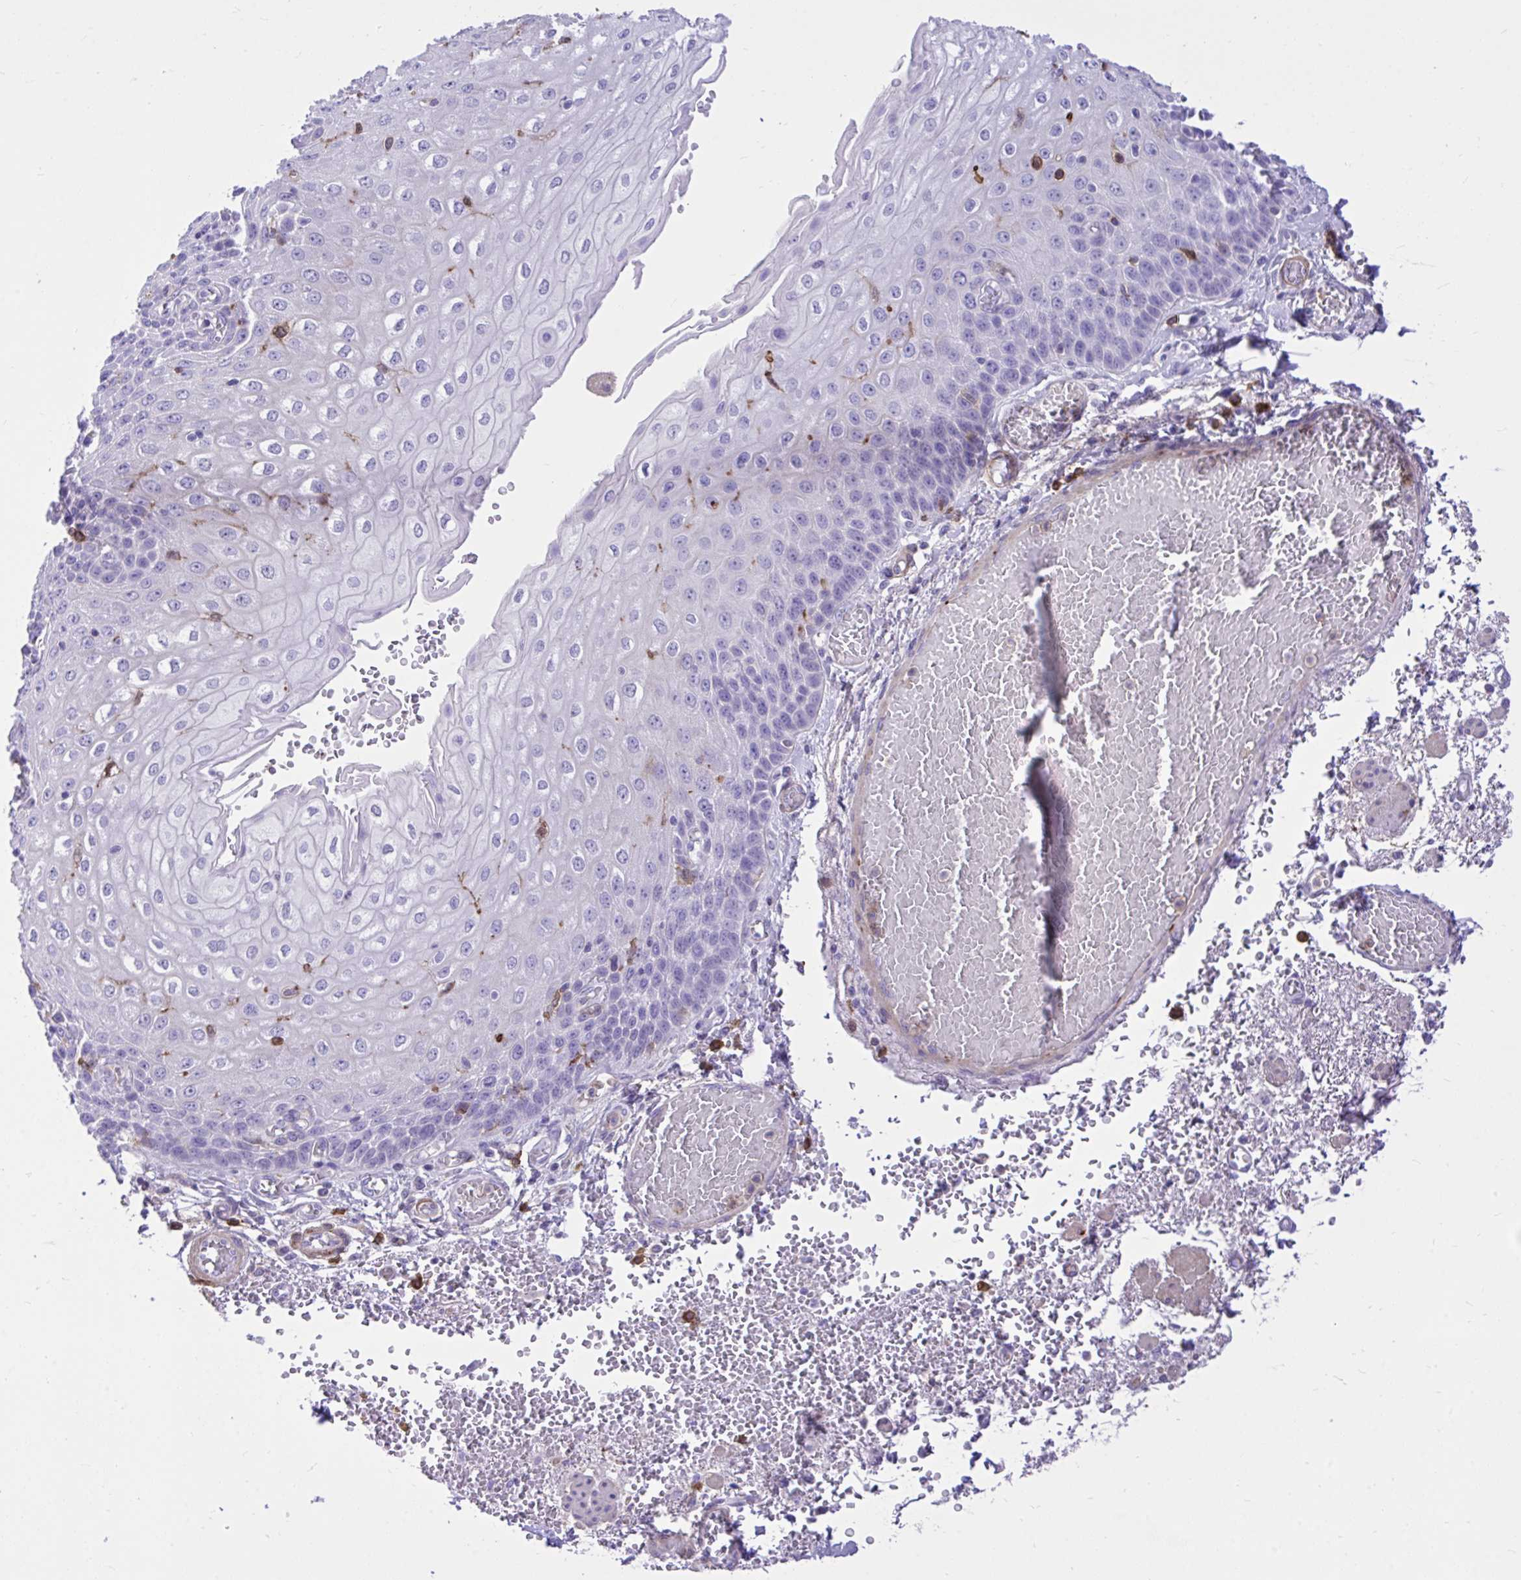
{"staining": {"intensity": "negative", "quantity": "none", "location": "none"}, "tissue": "esophagus", "cell_type": "Squamous epithelial cells", "image_type": "normal", "snomed": [{"axis": "morphology", "description": "Normal tissue, NOS"}, {"axis": "morphology", "description": "Adenocarcinoma, NOS"}, {"axis": "topography", "description": "Esophagus"}], "caption": "DAB (3,3'-diaminobenzidine) immunohistochemical staining of benign esophagus exhibits no significant expression in squamous epithelial cells.", "gene": "TLR7", "patient": {"sex": "male", "age": 81}}